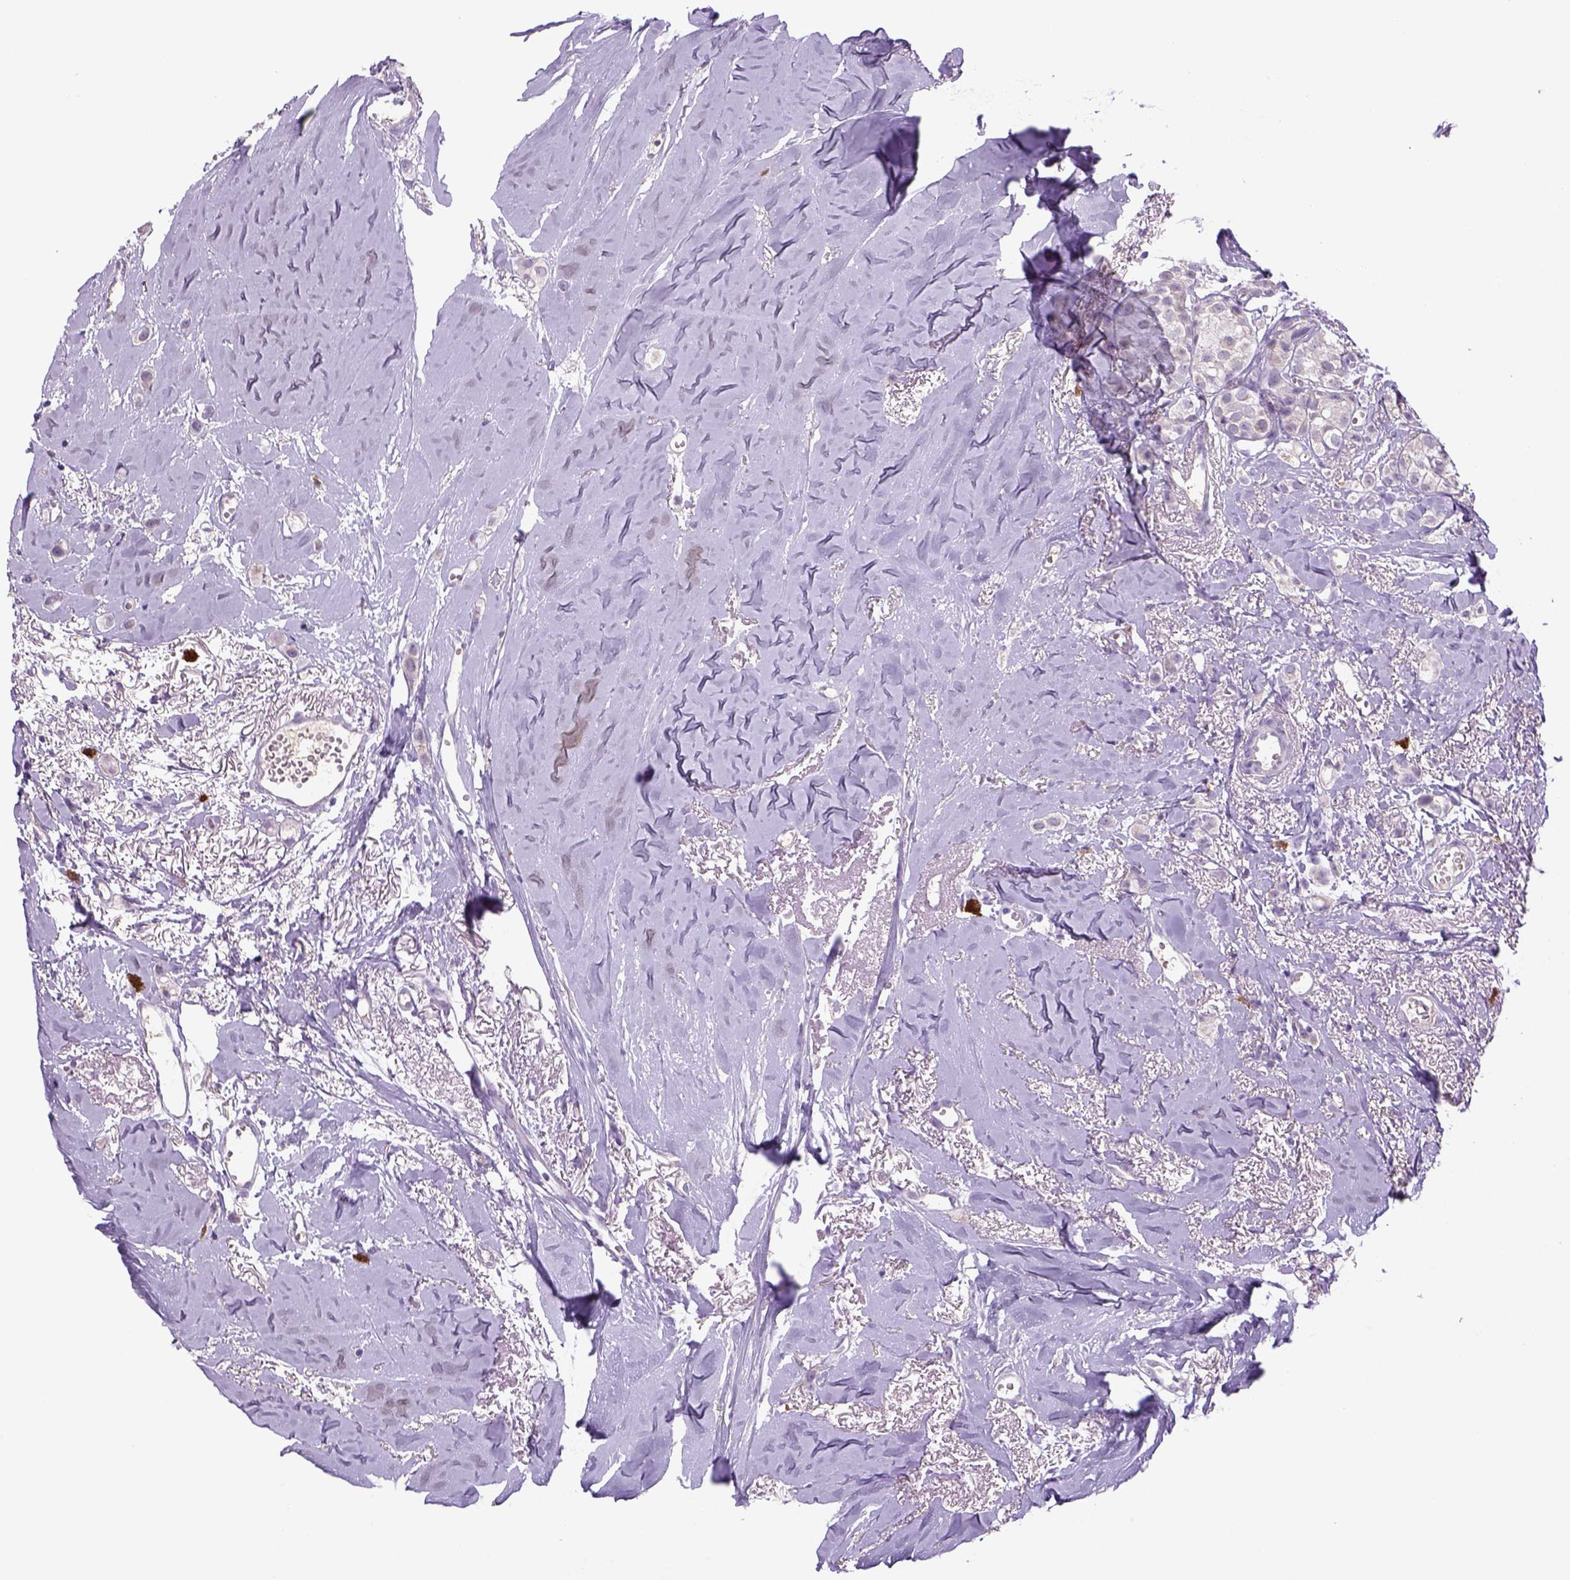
{"staining": {"intensity": "negative", "quantity": "none", "location": "none"}, "tissue": "breast cancer", "cell_type": "Tumor cells", "image_type": "cancer", "snomed": [{"axis": "morphology", "description": "Duct carcinoma"}, {"axis": "topography", "description": "Breast"}], "caption": "A micrograph of human breast infiltrating ductal carcinoma is negative for staining in tumor cells.", "gene": "DBH", "patient": {"sex": "female", "age": 85}}